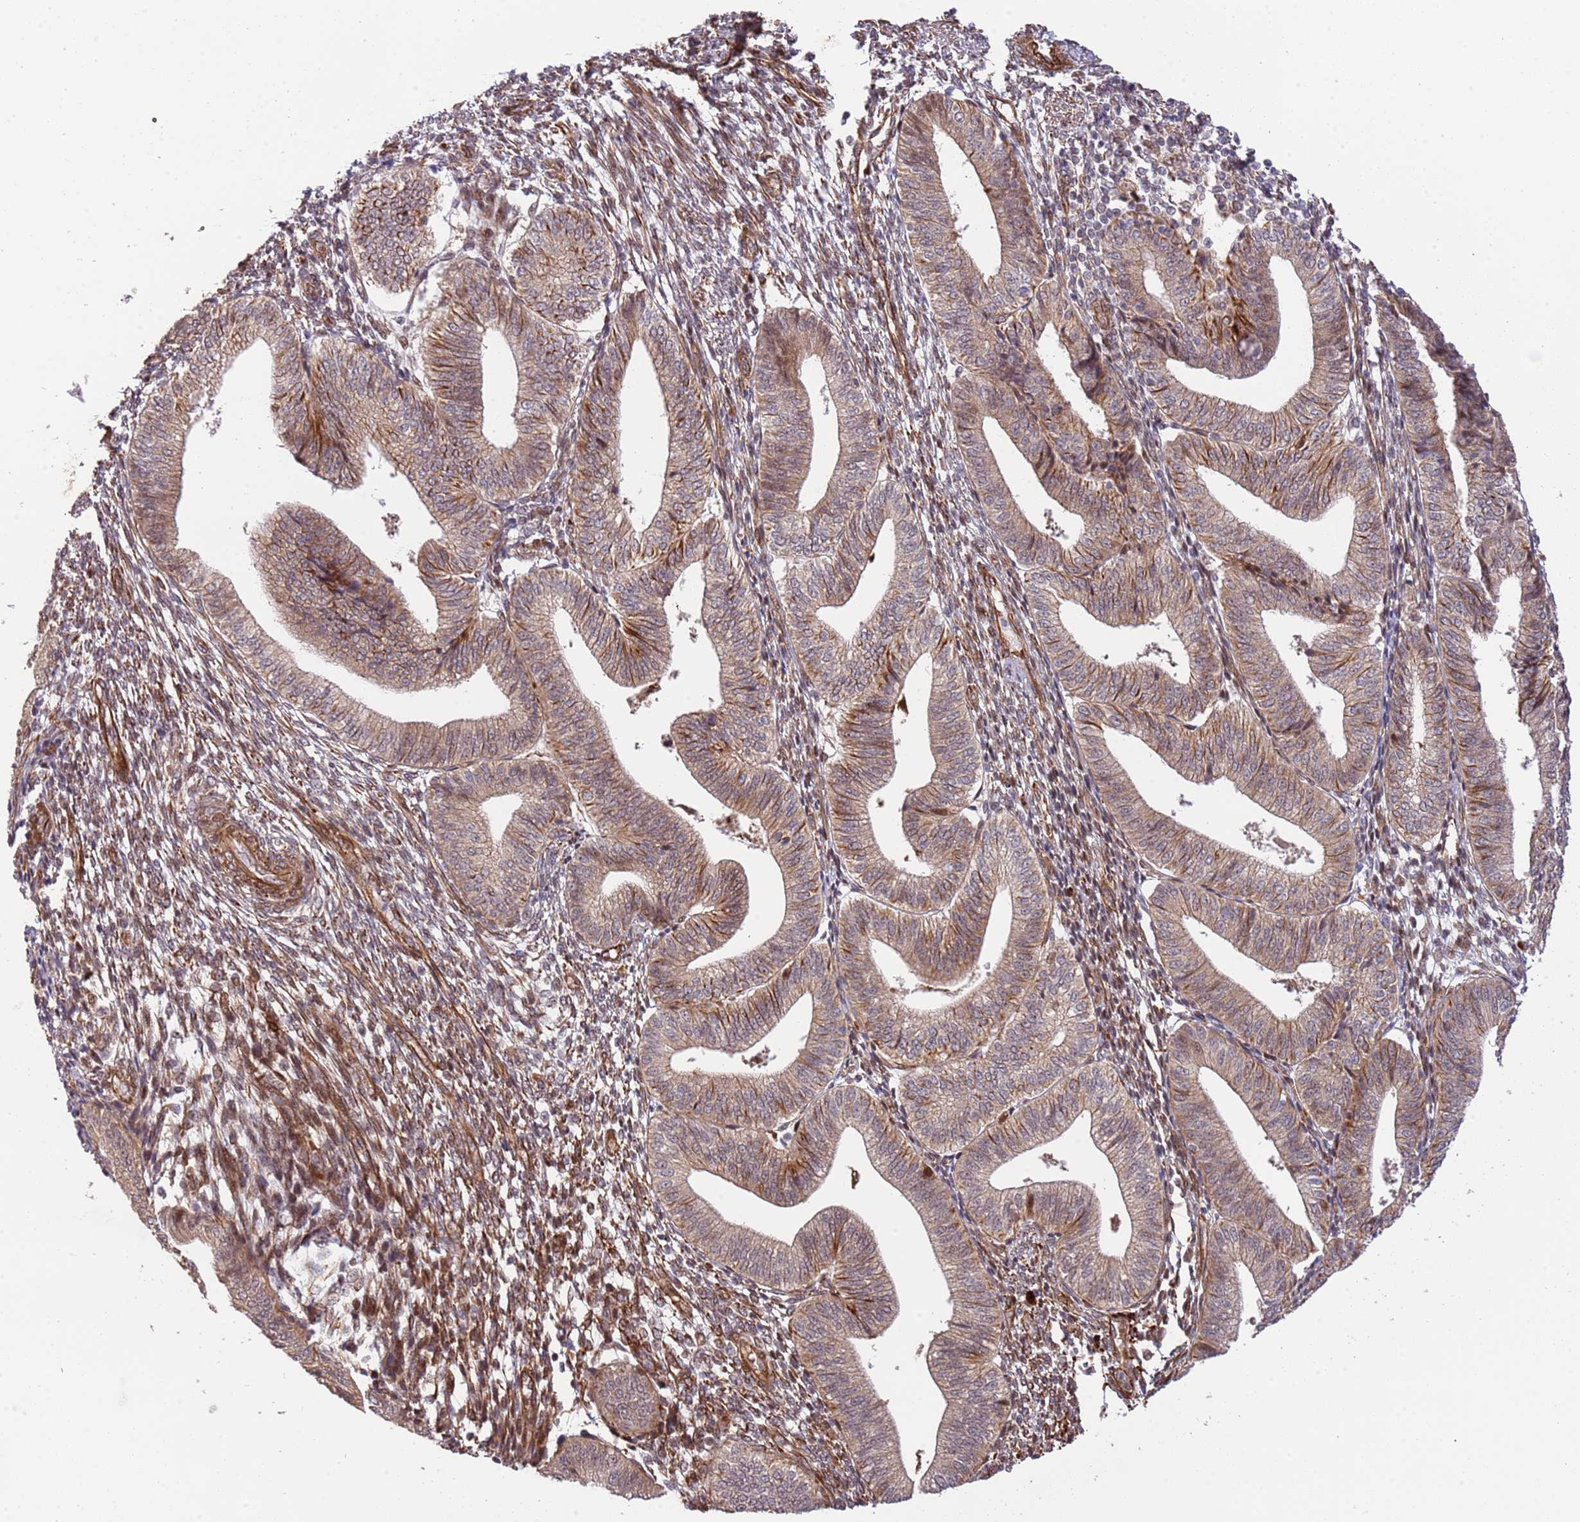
{"staining": {"intensity": "moderate", "quantity": "<25%", "location": "cytoplasmic/membranous"}, "tissue": "endometrium", "cell_type": "Cells in endometrial stroma", "image_type": "normal", "snomed": [{"axis": "morphology", "description": "Normal tissue, NOS"}, {"axis": "topography", "description": "Endometrium"}], "caption": "Endometrium stained with immunohistochemistry displays moderate cytoplasmic/membranous expression in about <25% of cells in endometrial stroma.", "gene": "NEK3", "patient": {"sex": "female", "age": 34}}